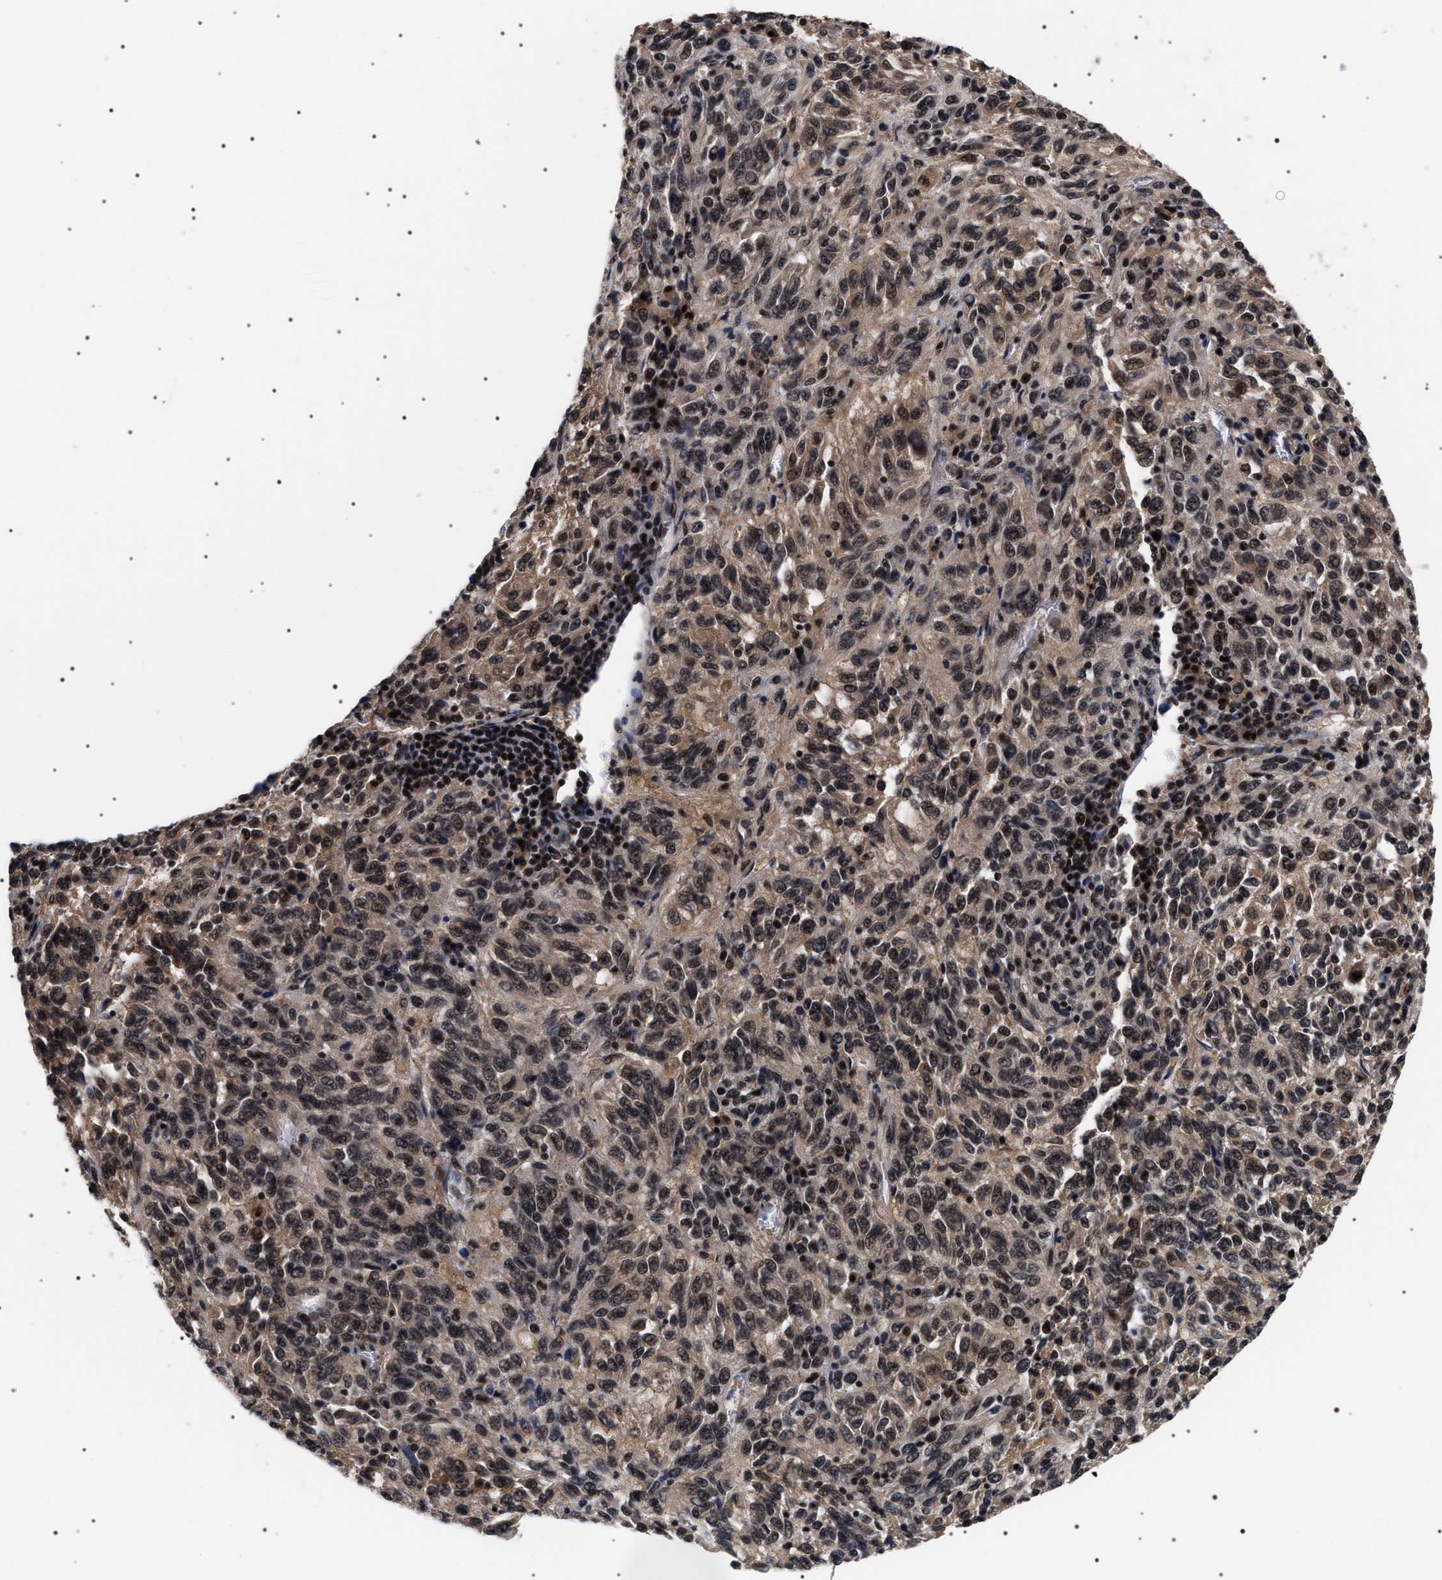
{"staining": {"intensity": "moderate", "quantity": ">75%", "location": "nuclear"}, "tissue": "melanoma", "cell_type": "Tumor cells", "image_type": "cancer", "snomed": [{"axis": "morphology", "description": "Malignant melanoma, Metastatic site"}, {"axis": "topography", "description": "Lung"}], "caption": "Approximately >75% of tumor cells in human malignant melanoma (metastatic site) reveal moderate nuclear protein positivity as visualized by brown immunohistochemical staining.", "gene": "CAAP1", "patient": {"sex": "male", "age": 64}}